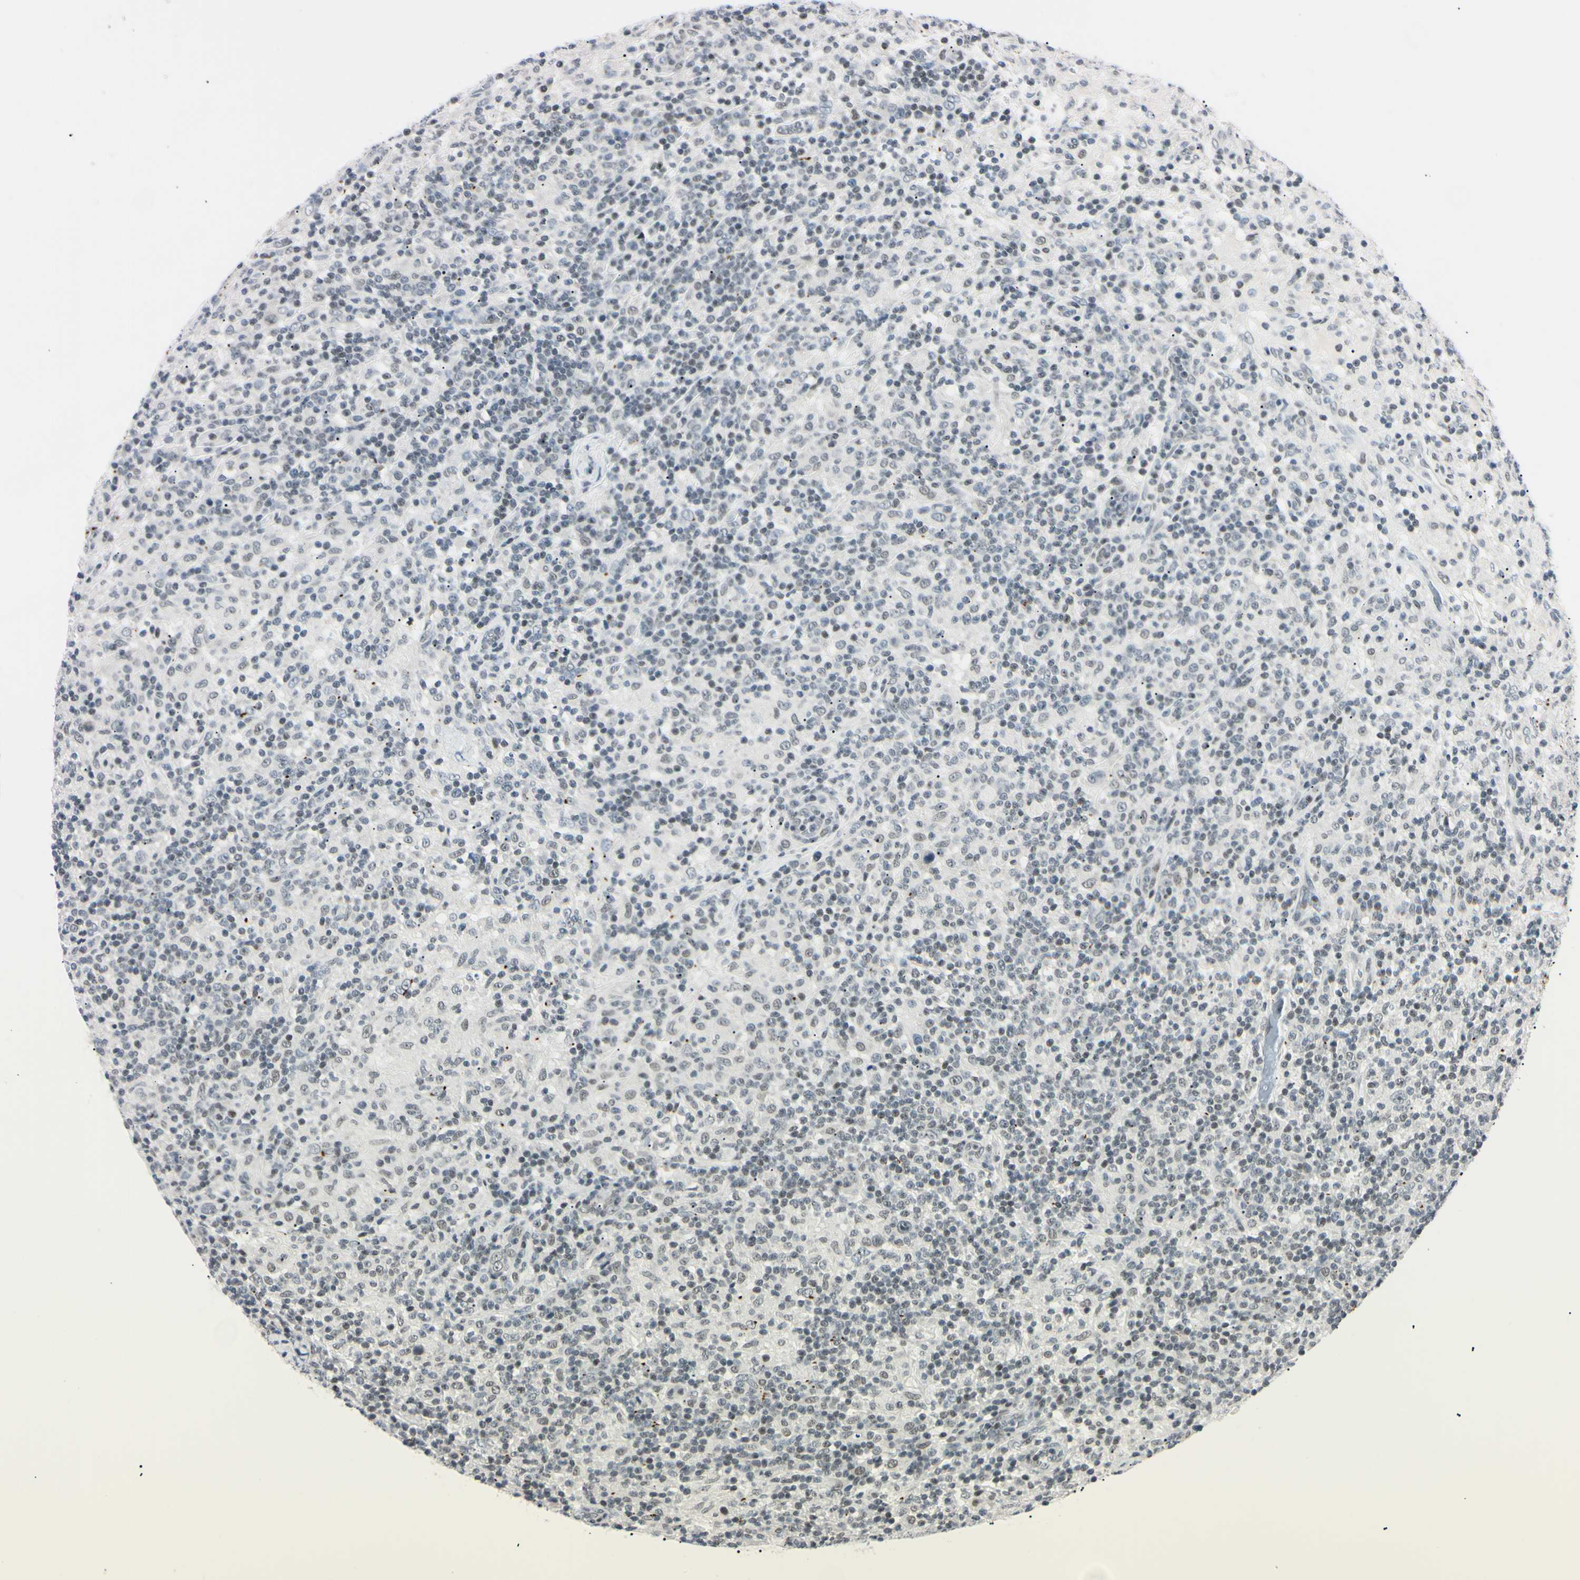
{"staining": {"intensity": "negative", "quantity": "none", "location": "none"}, "tissue": "lymphoma", "cell_type": "Tumor cells", "image_type": "cancer", "snomed": [{"axis": "morphology", "description": "Hodgkin's disease, NOS"}, {"axis": "topography", "description": "Lymph node"}], "caption": "High magnification brightfield microscopy of lymphoma stained with DAB (brown) and counterstained with hematoxylin (blue): tumor cells show no significant expression.", "gene": "C1orf174", "patient": {"sex": "male", "age": 70}}